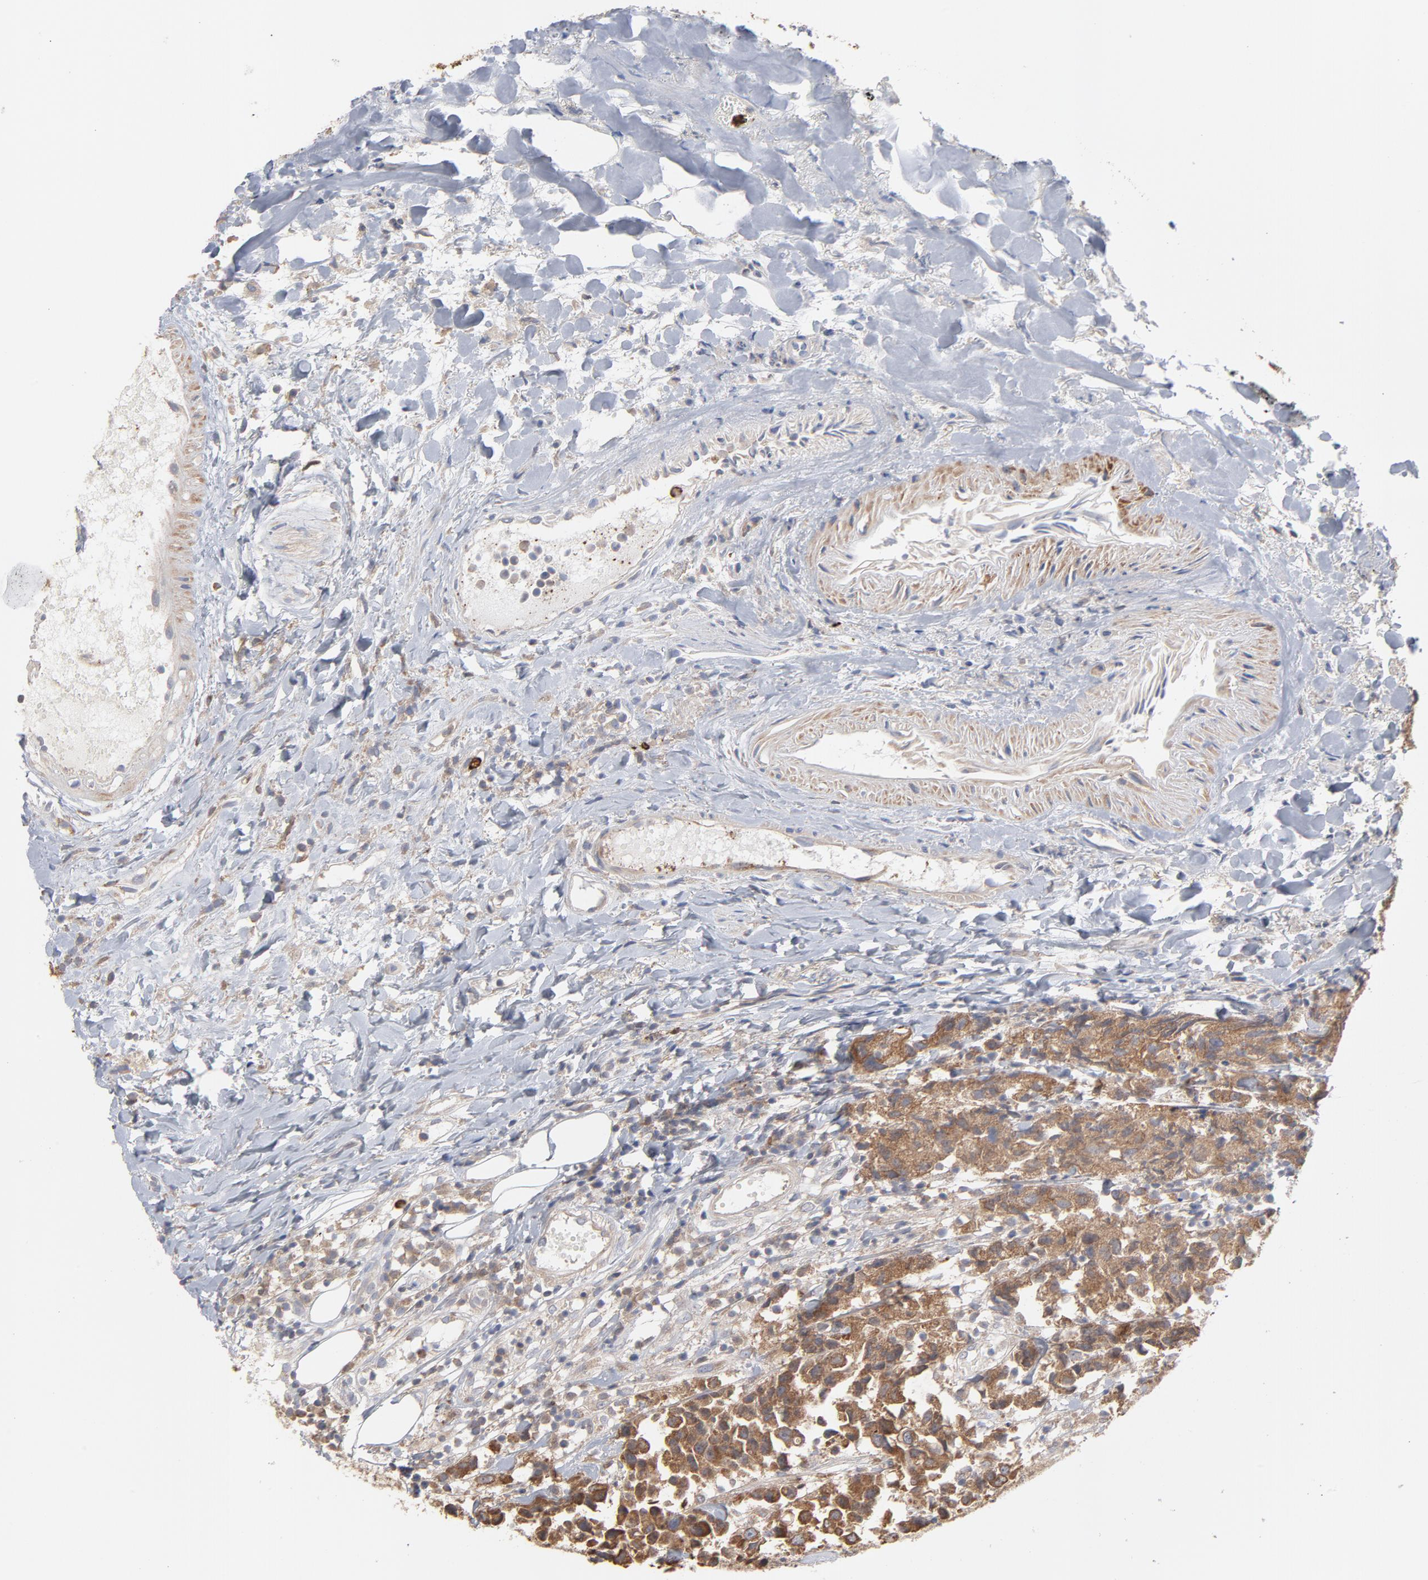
{"staining": {"intensity": "moderate", "quantity": ">75%", "location": "cytoplasmic/membranous"}, "tissue": "urothelial cancer", "cell_type": "Tumor cells", "image_type": "cancer", "snomed": [{"axis": "morphology", "description": "Urothelial carcinoma, High grade"}, {"axis": "topography", "description": "Urinary bladder"}], "caption": "IHC (DAB) staining of human urothelial carcinoma (high-grade) demonstrates moderate cytoplasmic/membranous protein positivity in approximately >75% of tumor cells.", "gene": "PPFIBP2", "patient": {"sex": "female", "age": 75}}